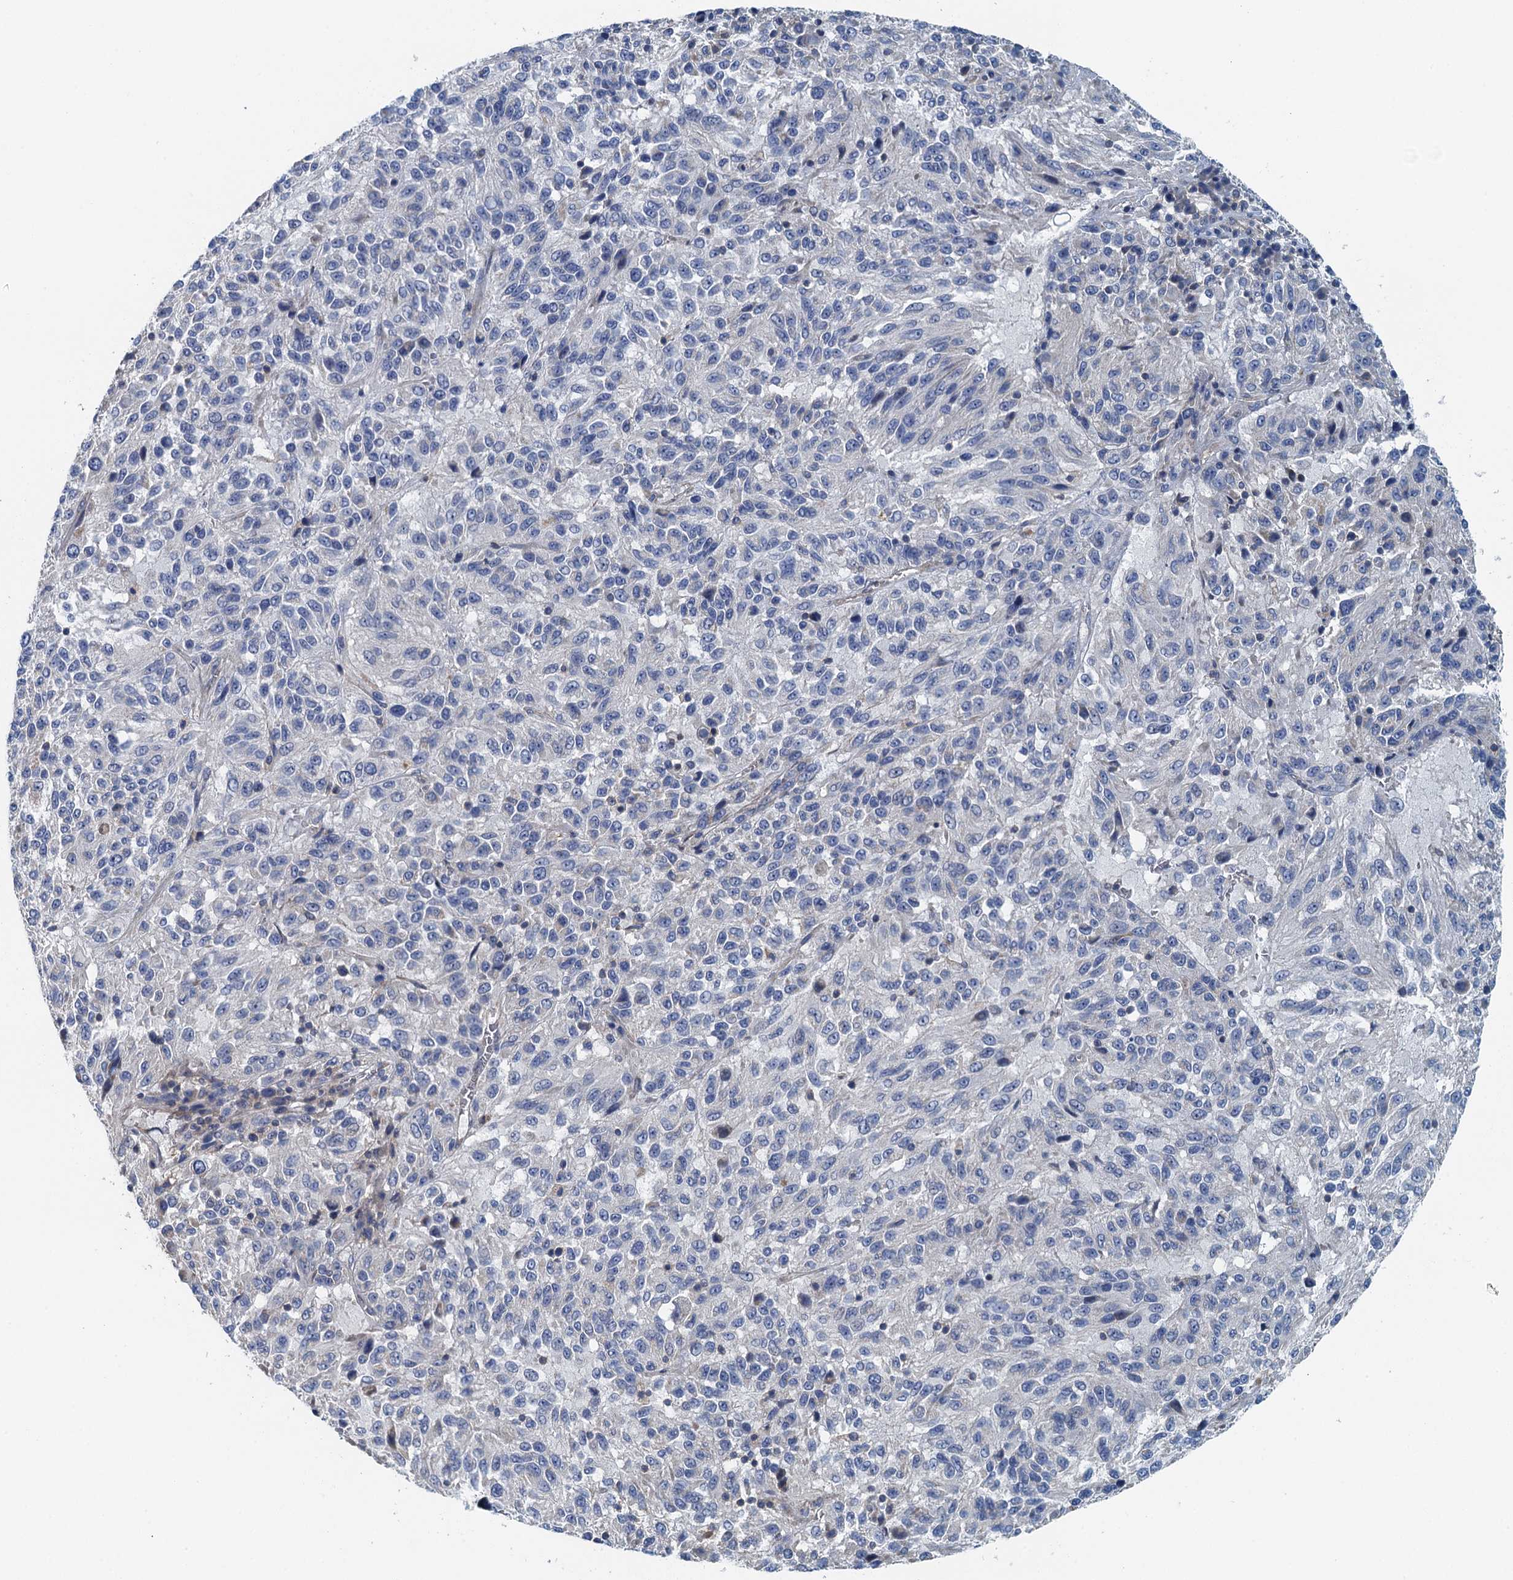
{"staining": {"intensity": "negative", "quantity": "none", "location": "none"}, "tissue": "melanoma", "cell_type": "Tumor cells", "image_type": "cancer", "snomed": [{"axis": "morphology", "description": "Malignant melanoma, Metastatic site"}, {"axis": "topography", "description": "Lung"}], "caption": "Malignant melanoma (metastatic site) stained for a protein using immunohistochemistry (IHC) reveals no positivity tumor cells.", "gene": "PPP1R14D", "patient": {"sex": "male", "age": 64}}